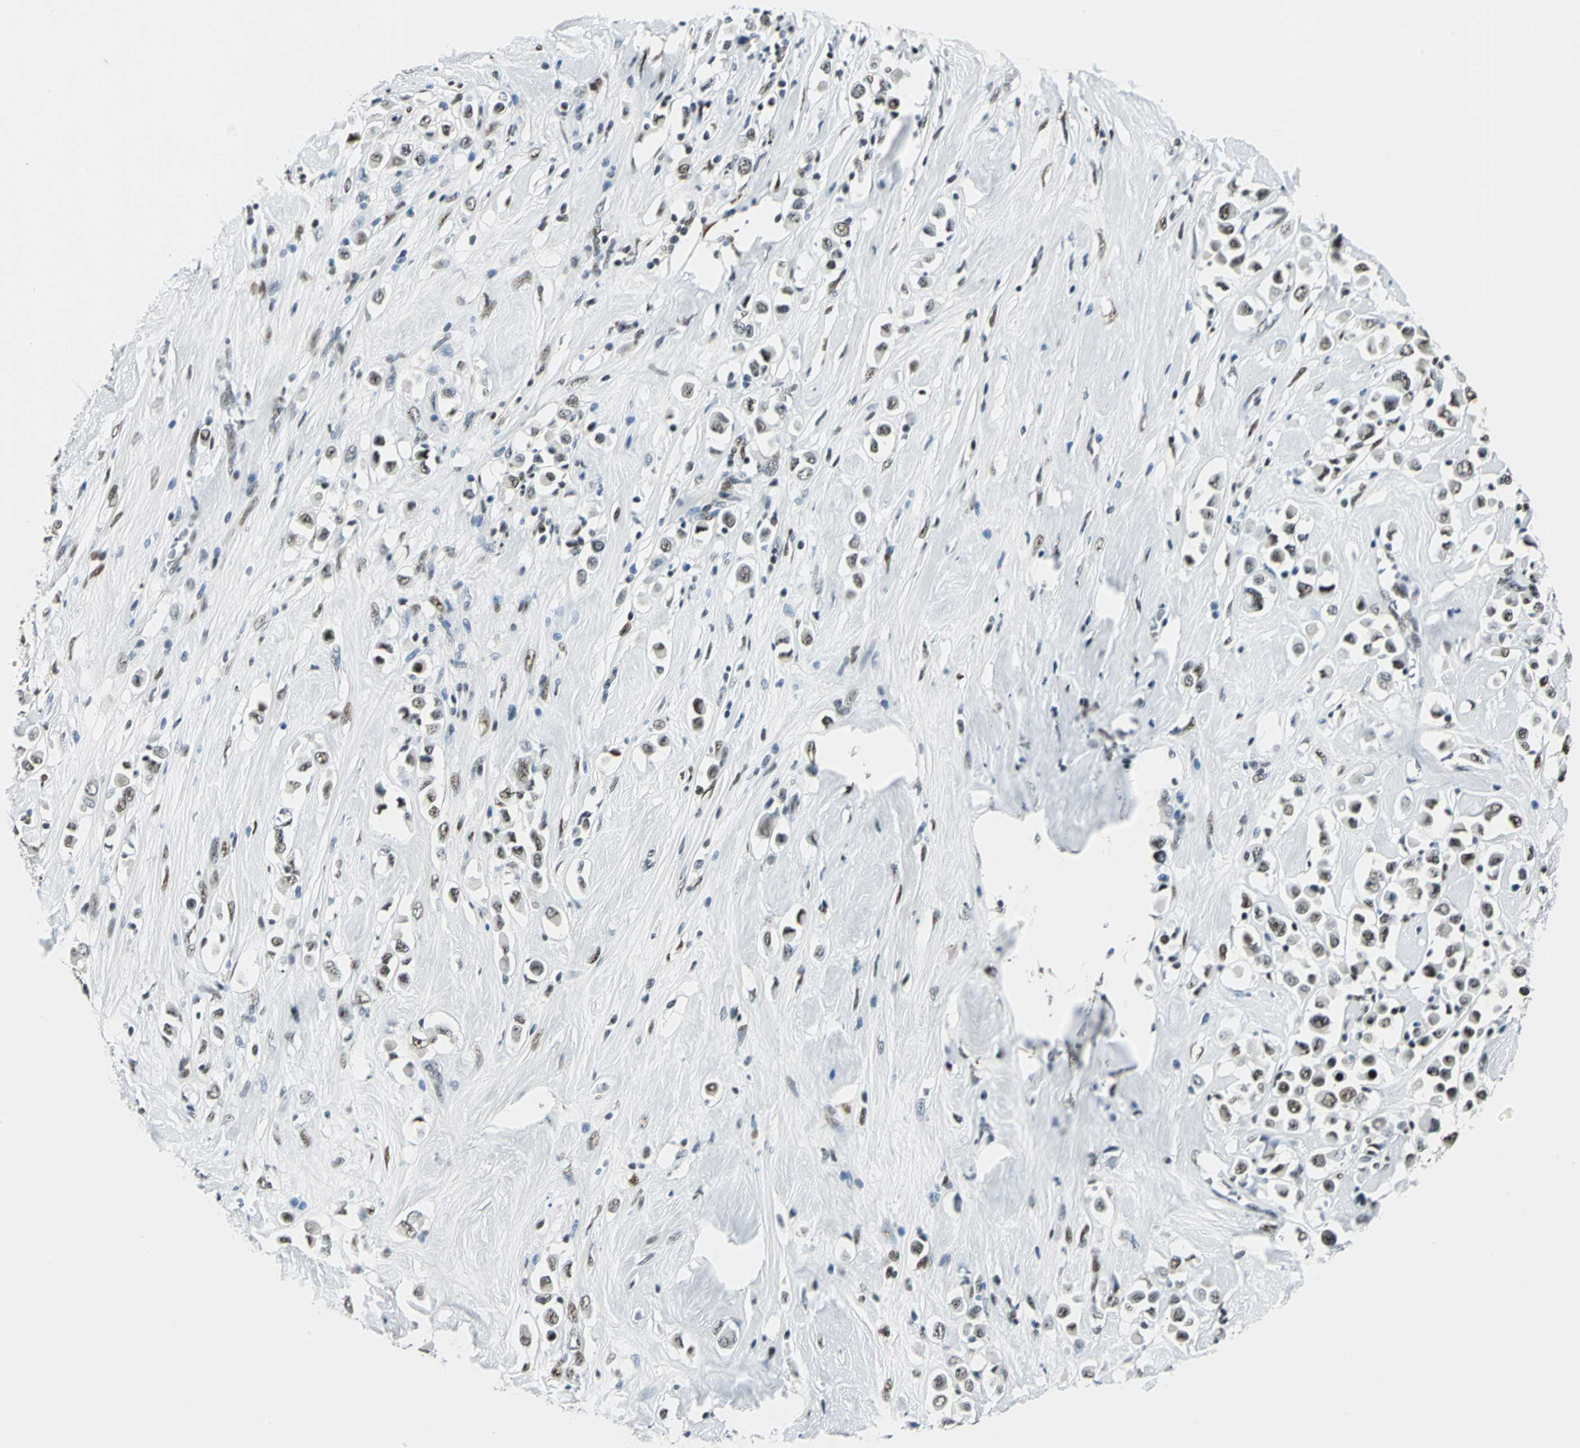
{"staining": {"intensity": "strong", "quantity": ">75%", "location": "nuclear"}, "tissue": "breast cancer", "cell_type": "Tumor cells", "image_type": "cancer", "snomed": [{"axis": "morphology", "description": "Duct carcinoma"}, {"axis": "topography", "description": "Breast"}], "caption": "Immunohistochemical staining of breast cancer shows high levels of strong nuclear positivity in about >75% of tumor cells.", "gene": "KAT6B", "patient": {"sex": "female", "age": 61}}